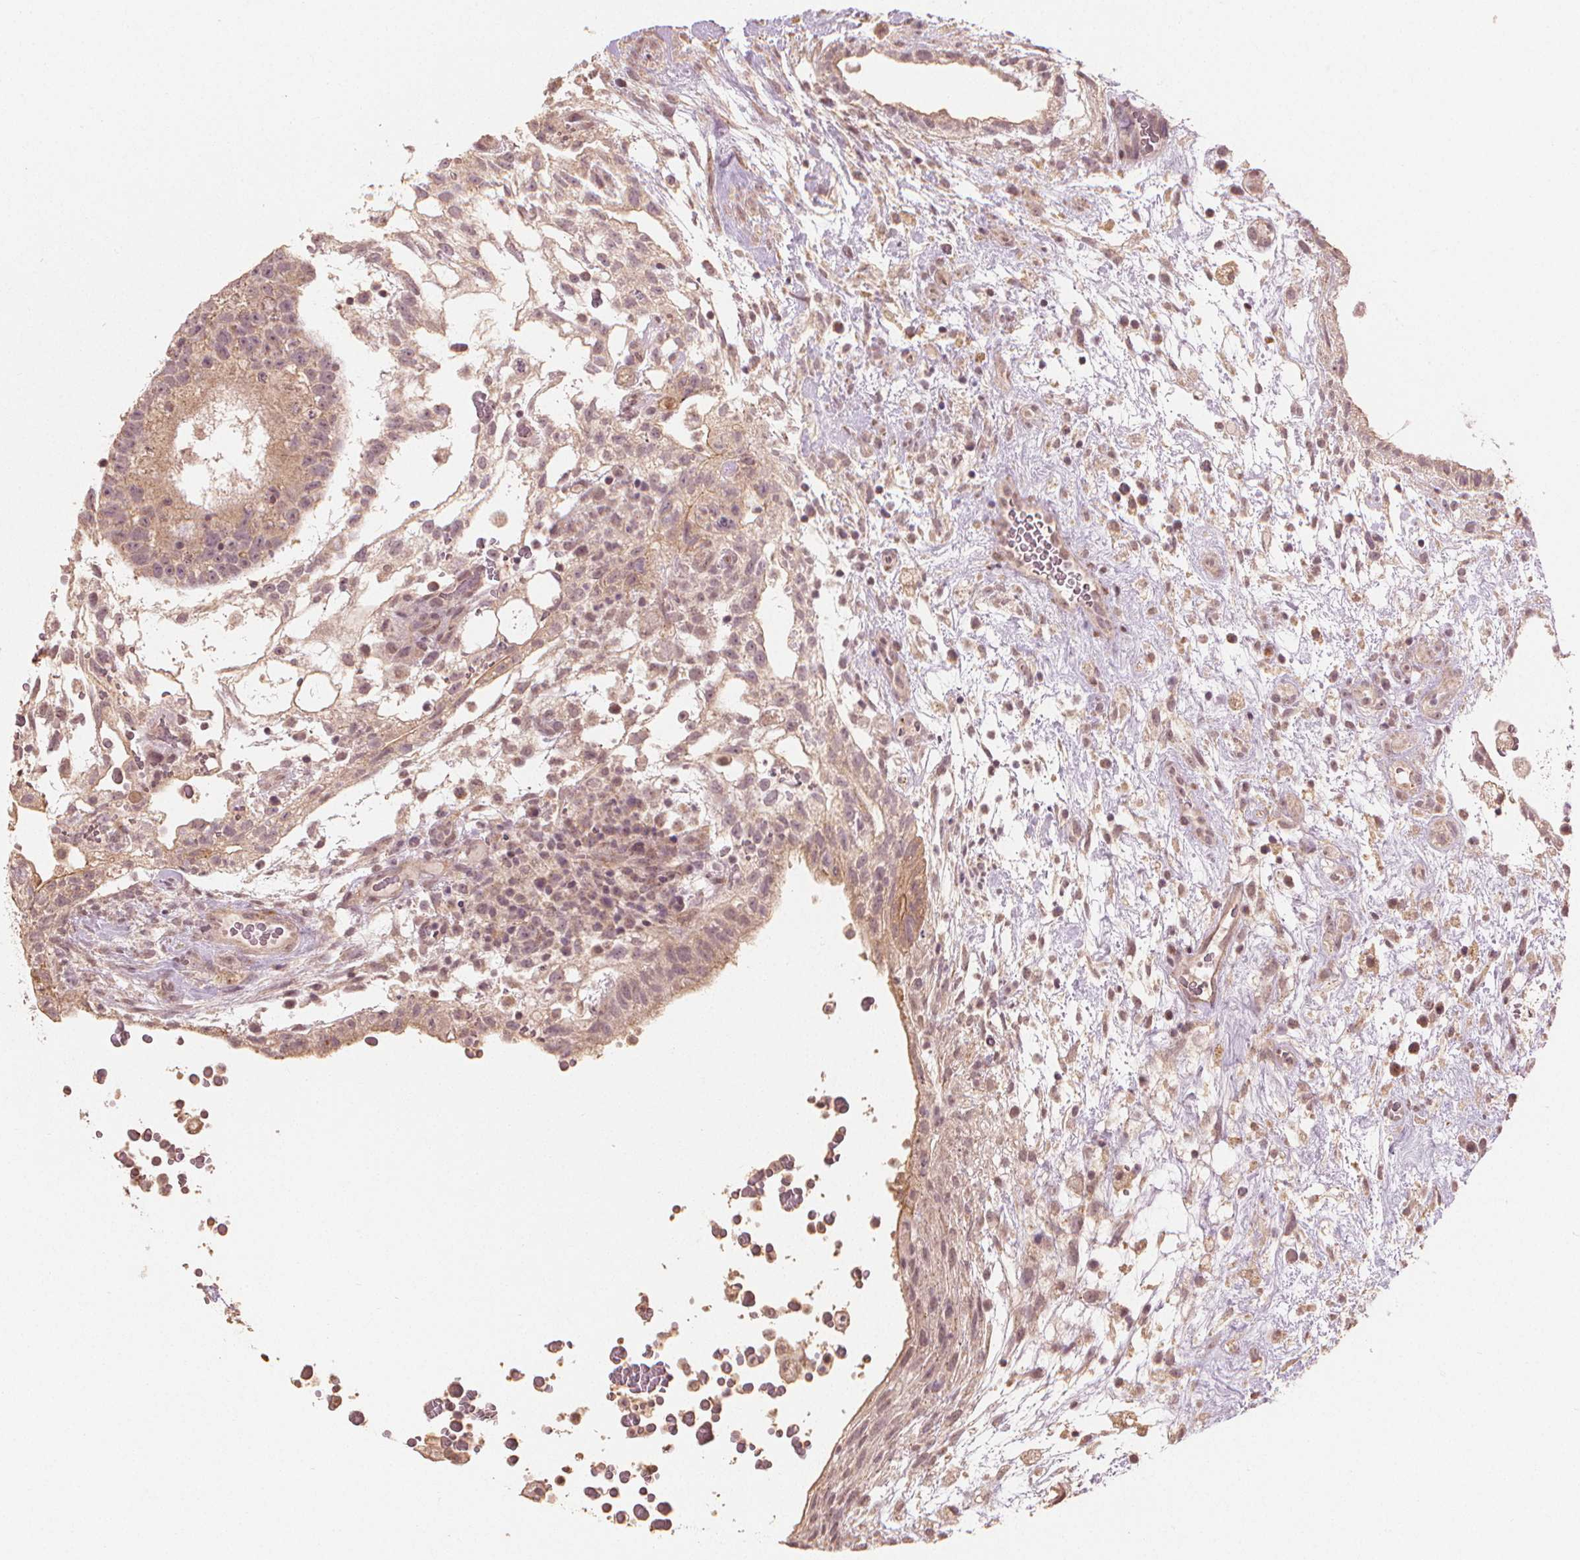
{"staining": {"intensity": "weak", "quantity": "25%-75%", "location": "cytoplasmic/membranous"}, "tissue": "testis cancer", "cell_type": "Tumor cells", "image_type": "cancer", "snomed": [{"axis": "morphology", "description": "Normal tissue, NOS"}, {"axis": "morphology", "description": "Carcinoma, Embryonal, NOS"}, {"axis": "topography", "description": "Testis"}], "caption": "Protein expression analysis of human embryonal carcinoma (testis) reveals weak cytoplasmic/membranous positivity in approximately 25%-75% of tumor cells.", "gene": "CLBA1", "patient": {"sex": "male", "age": 32}}